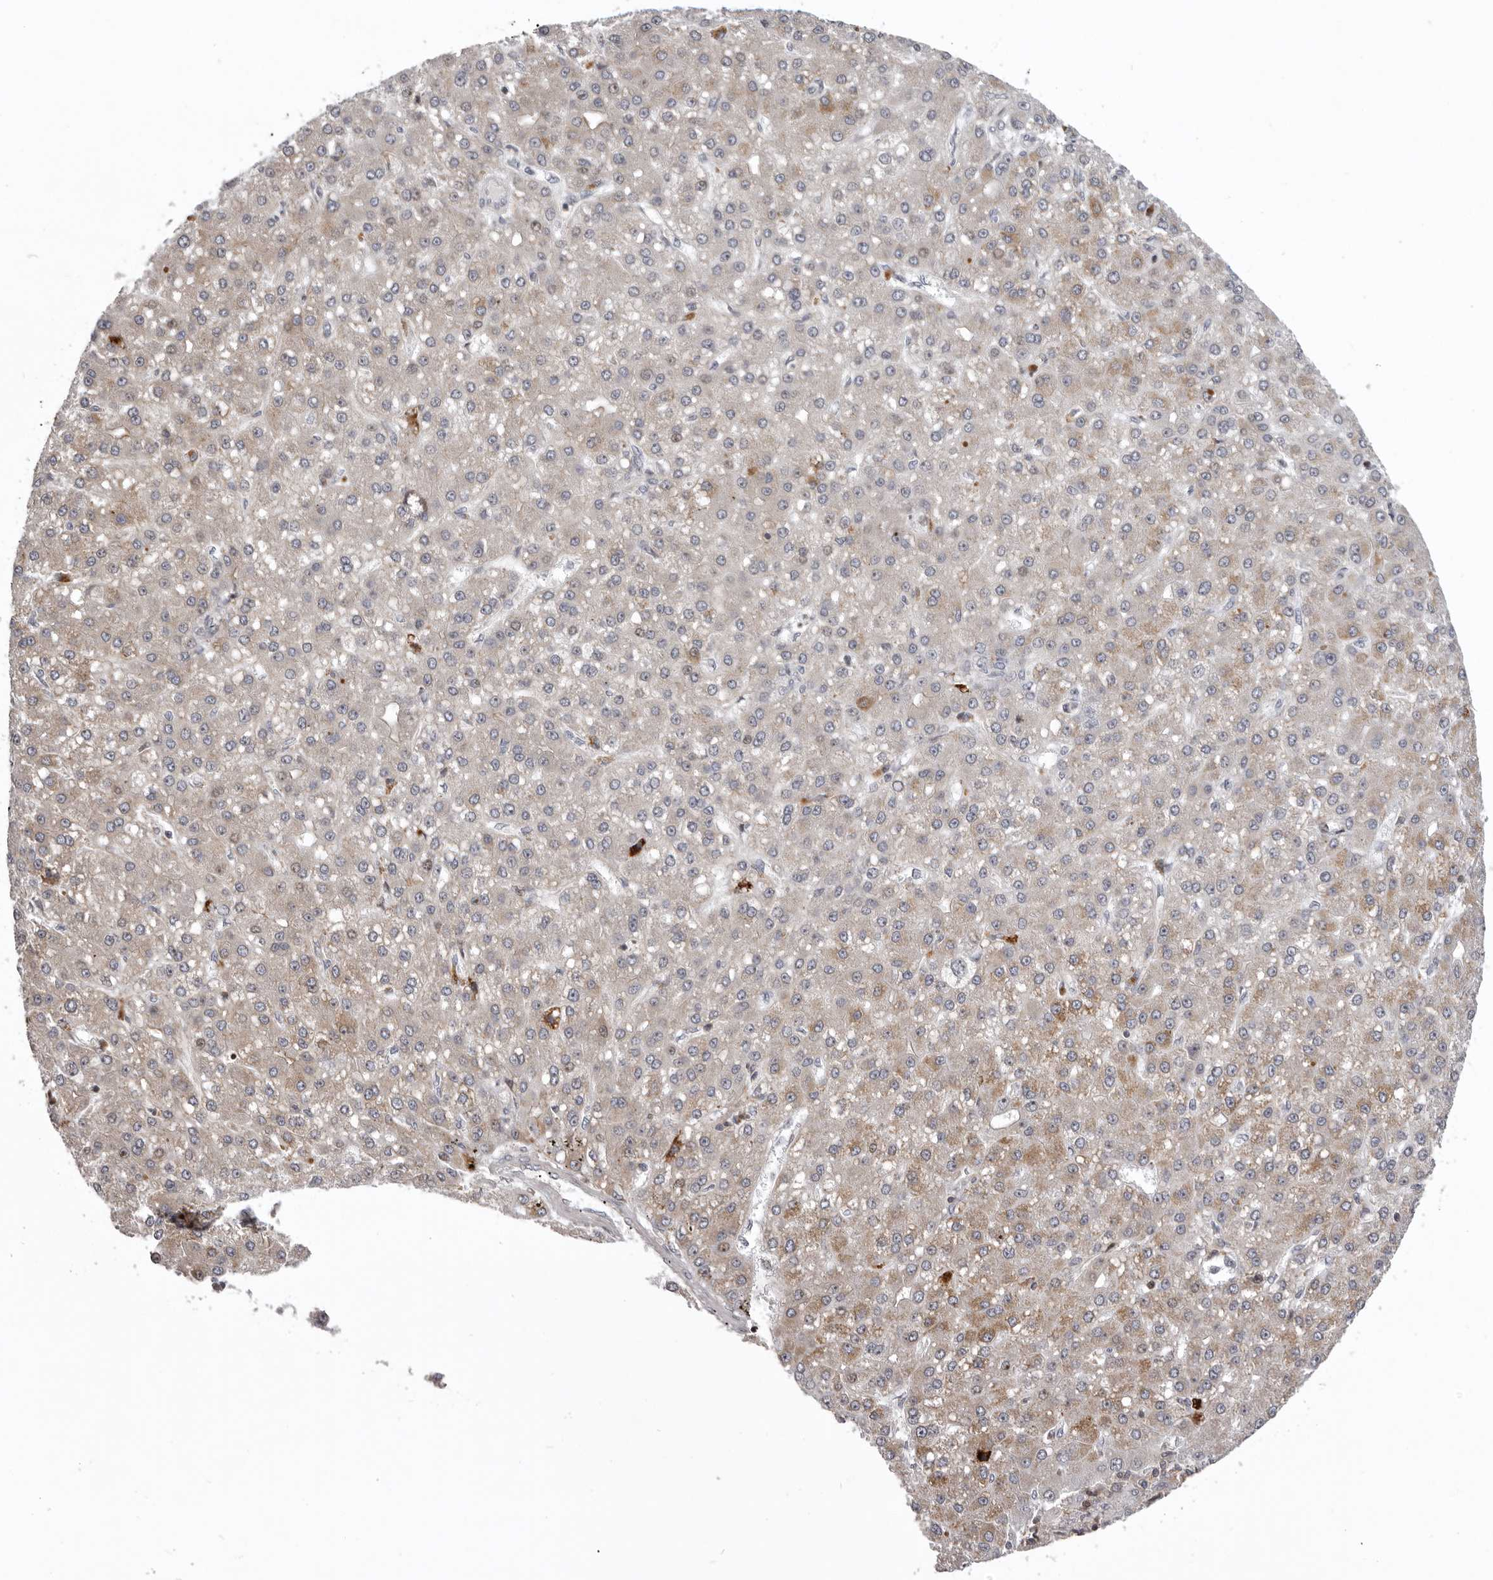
{"staining": {"intensity": "moderate", "quantity": "25%-75%", "location": "cytoplasmic/membranous"}, "tissue": "liver cancer", "cell_type": "Tumor cells", "image_type": "cancer", "snomed": [{"axis": "morphology", "description": "Carcinoma, Hepatocellular, NOS"}, {"axis": "topography", "description": "Liver"}], "caption": "Immunohistochemical staining of human liver cancer reveals moderate cytoplasmic/membranous protein expression in about 25%-75% of tumor cells.", "gene": "AZIN1", "patient": {"sex": "male", "age": 67}}